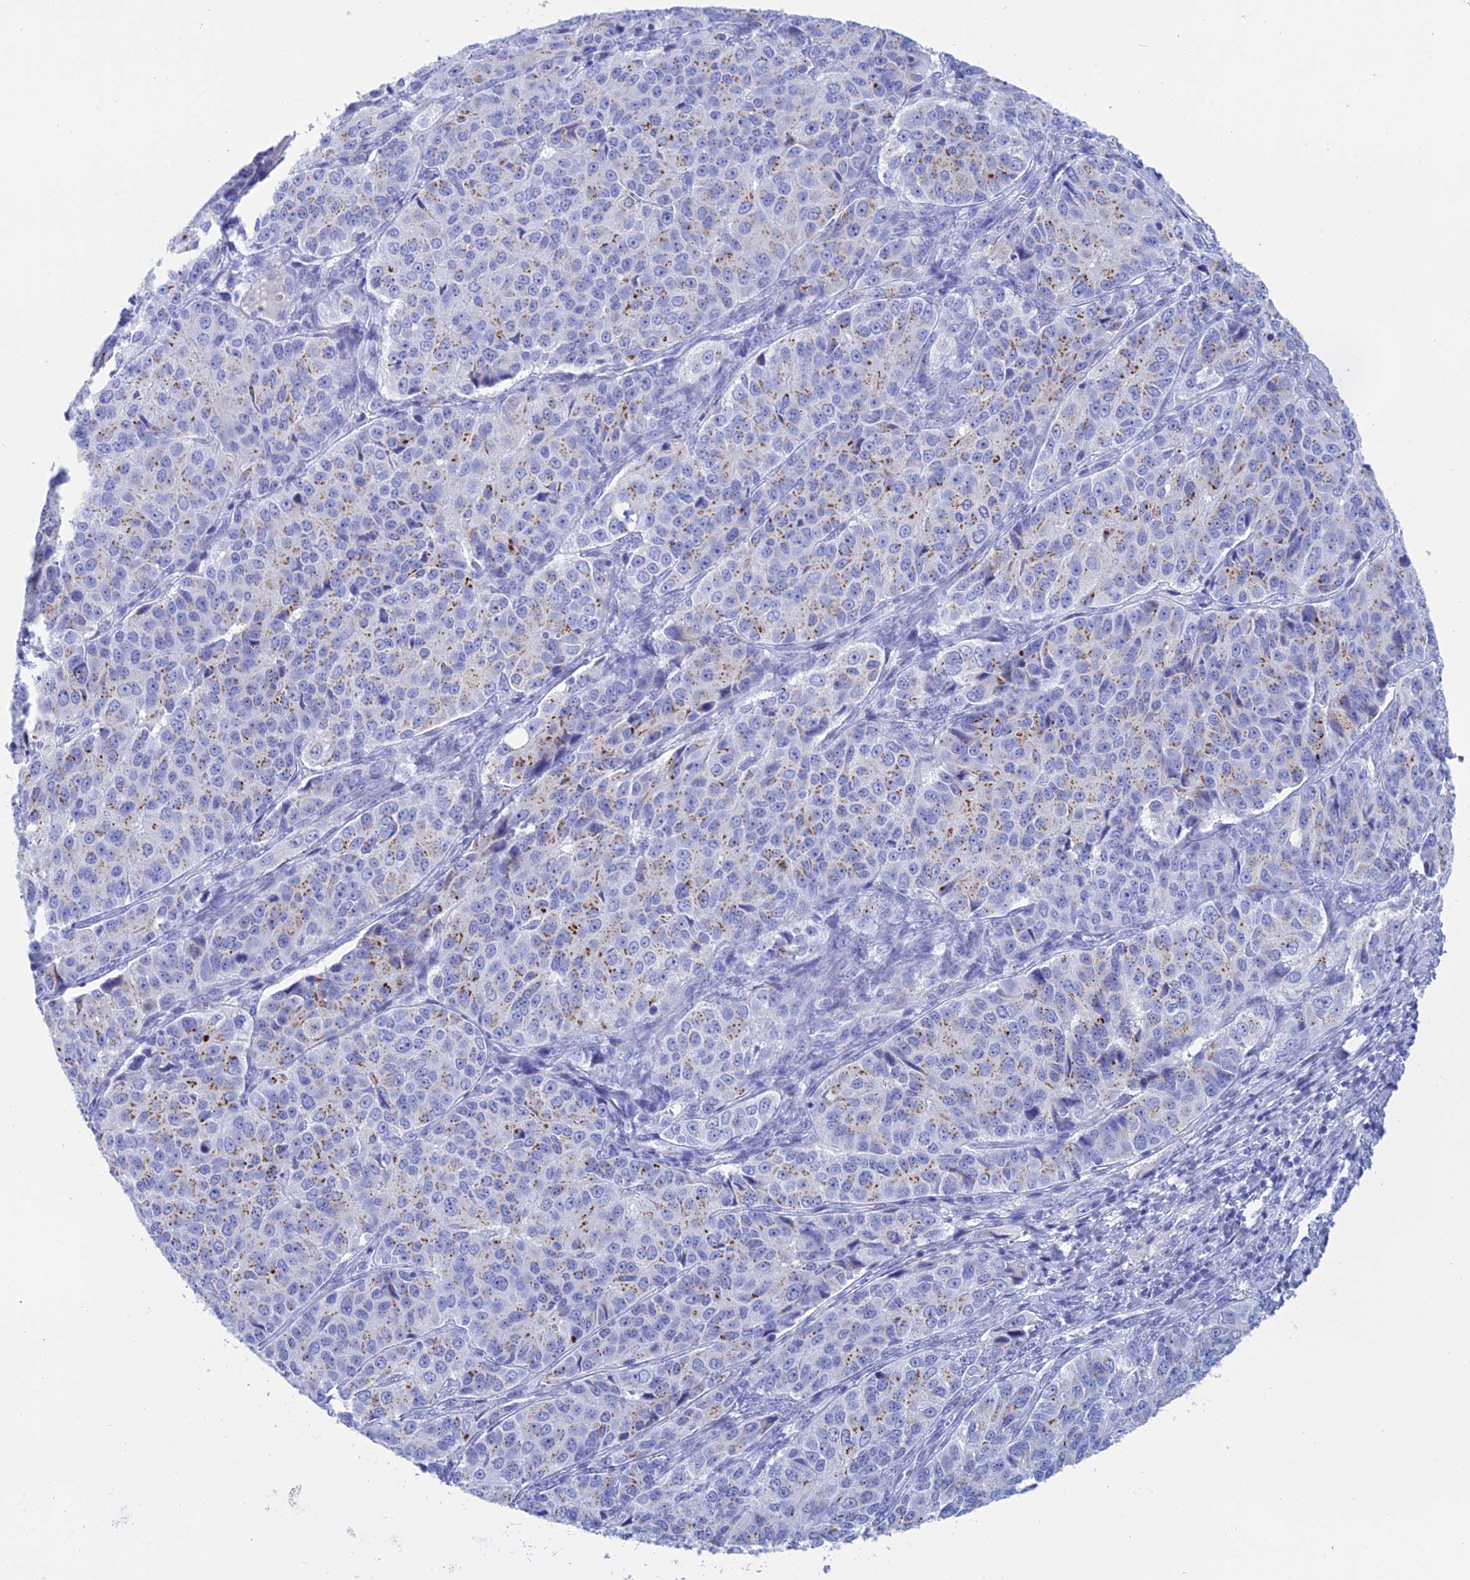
{"staining": {"intensity": "moderate", "quantity": "<25%", "location": "cytoplasmic/membranous"}, "tissue": "ovarian cancer", "cell_type": "Tumor cells", "image_type": "cancer", "snomed": [{"axis": "morphology", "description": "Carcinoma, endometroid"}, {"axis": "topography", "description": "Ovary"}], "caption": "Protein expression by IHC reveals moderate cytoplasmic/membranous expression in about <25% of tumor cells in endometroid carcinoma (ovarian).", "gene": "ERICH4", "patient": {"sex": "female", "age": 51}}